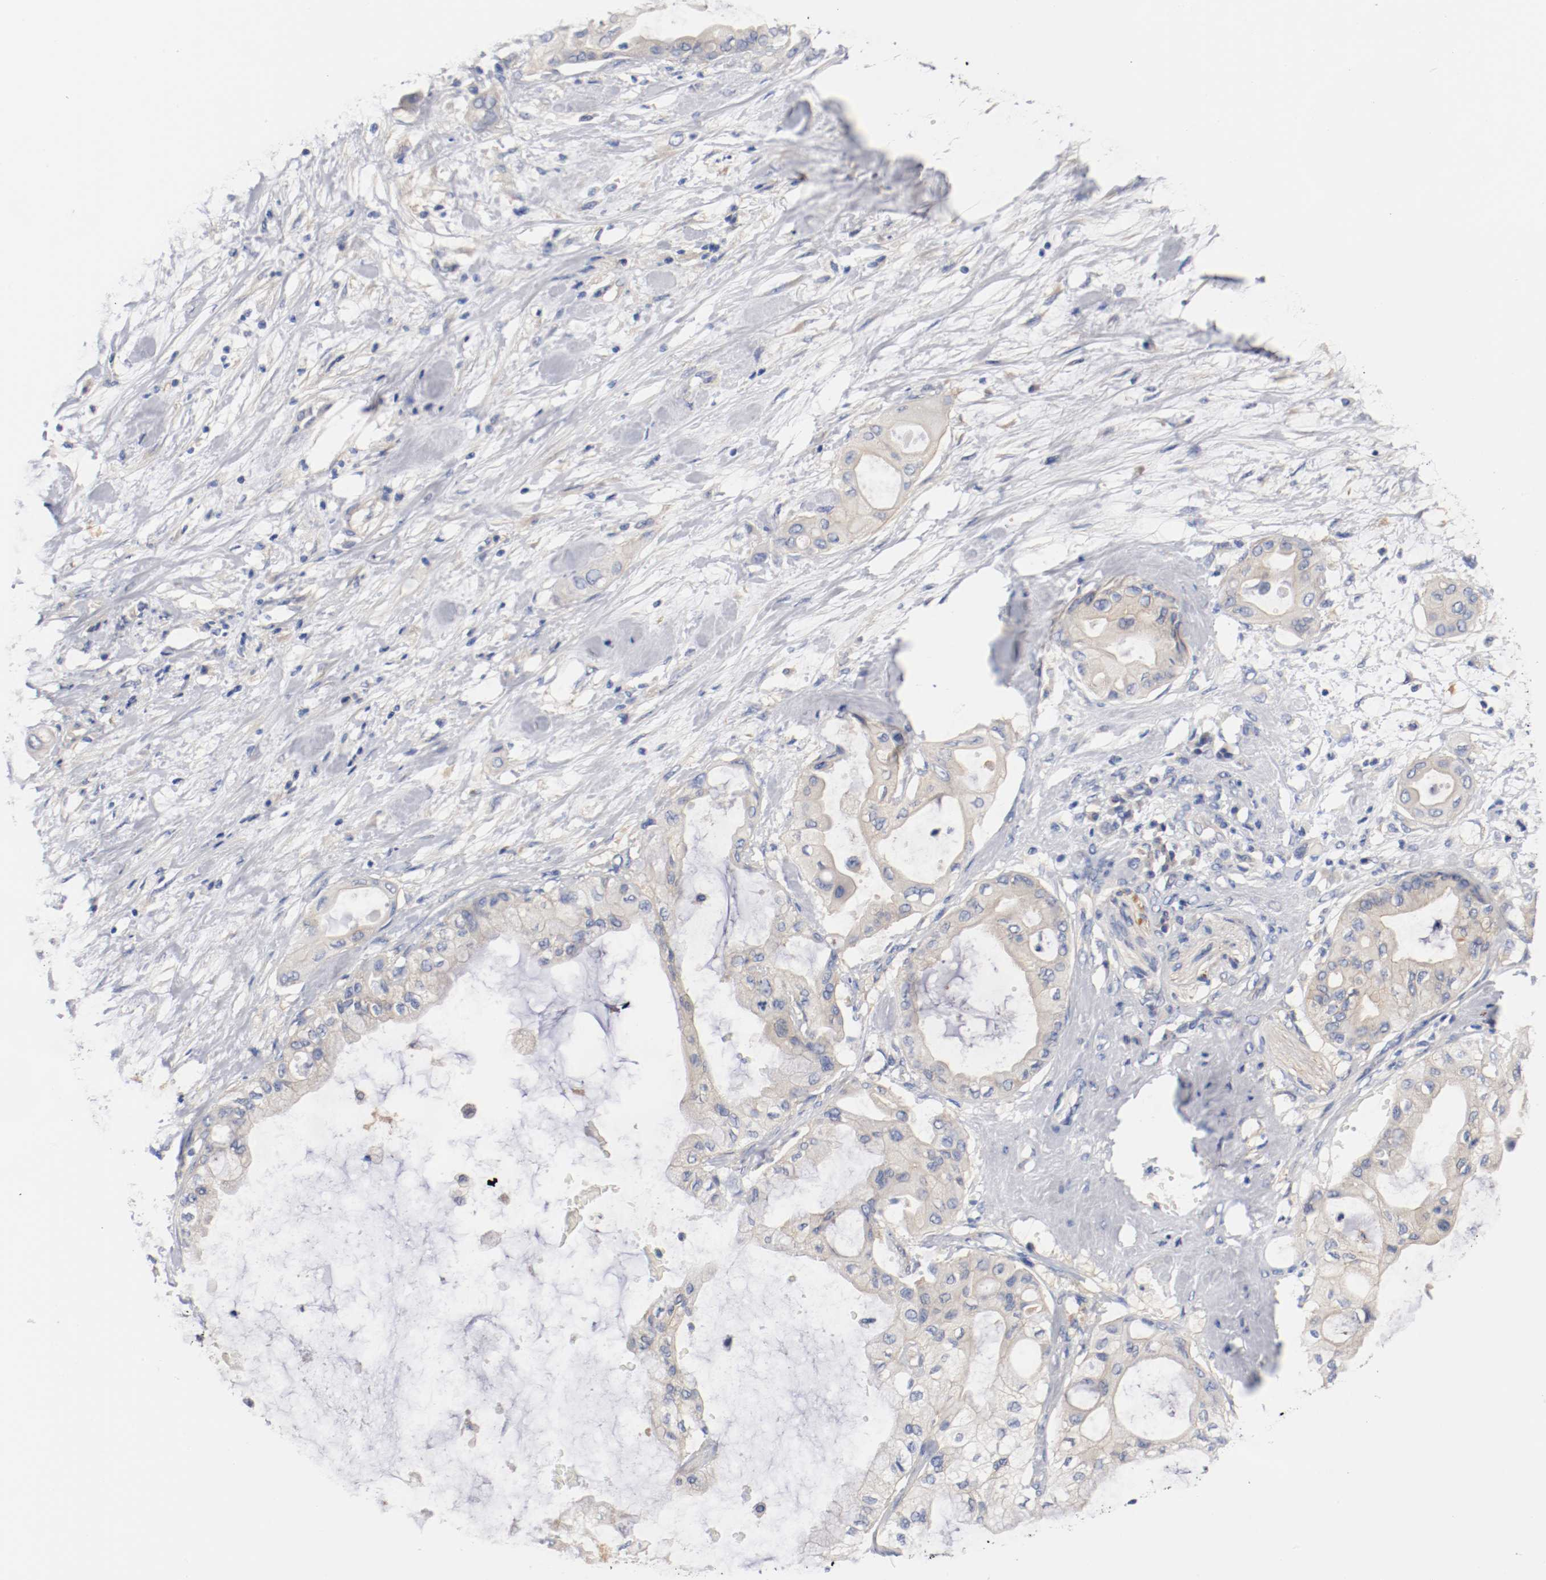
{"staining": {"intensity": "weak", "quantity": ">75%", "location": "cytoplasmic/membranous"}, "tissue": "pancreatic cancer", "cell_type": "Tumor cells", "image_type": "cancer", "snomed": [{"axis": "morphology", "description": "Adenocarcinoma, NOS"}, {"axis": "morphology", "description": "Adenocarcinoma, metastatic, NOS"}, {"axis": "topography", "description": "Lymph node"}, {"axis": "topography", "description": "Pancreas"}, {"axis": "topography", "description": "Duodenum"}], "caption": "Tumor cells reveal weak cytoplasmic/membranous expression in about >75% of cells in metastatic adenocarcinoma (pancreatic).", "gene": "HGS", "patient": {"sex": "female", "age": 64}}